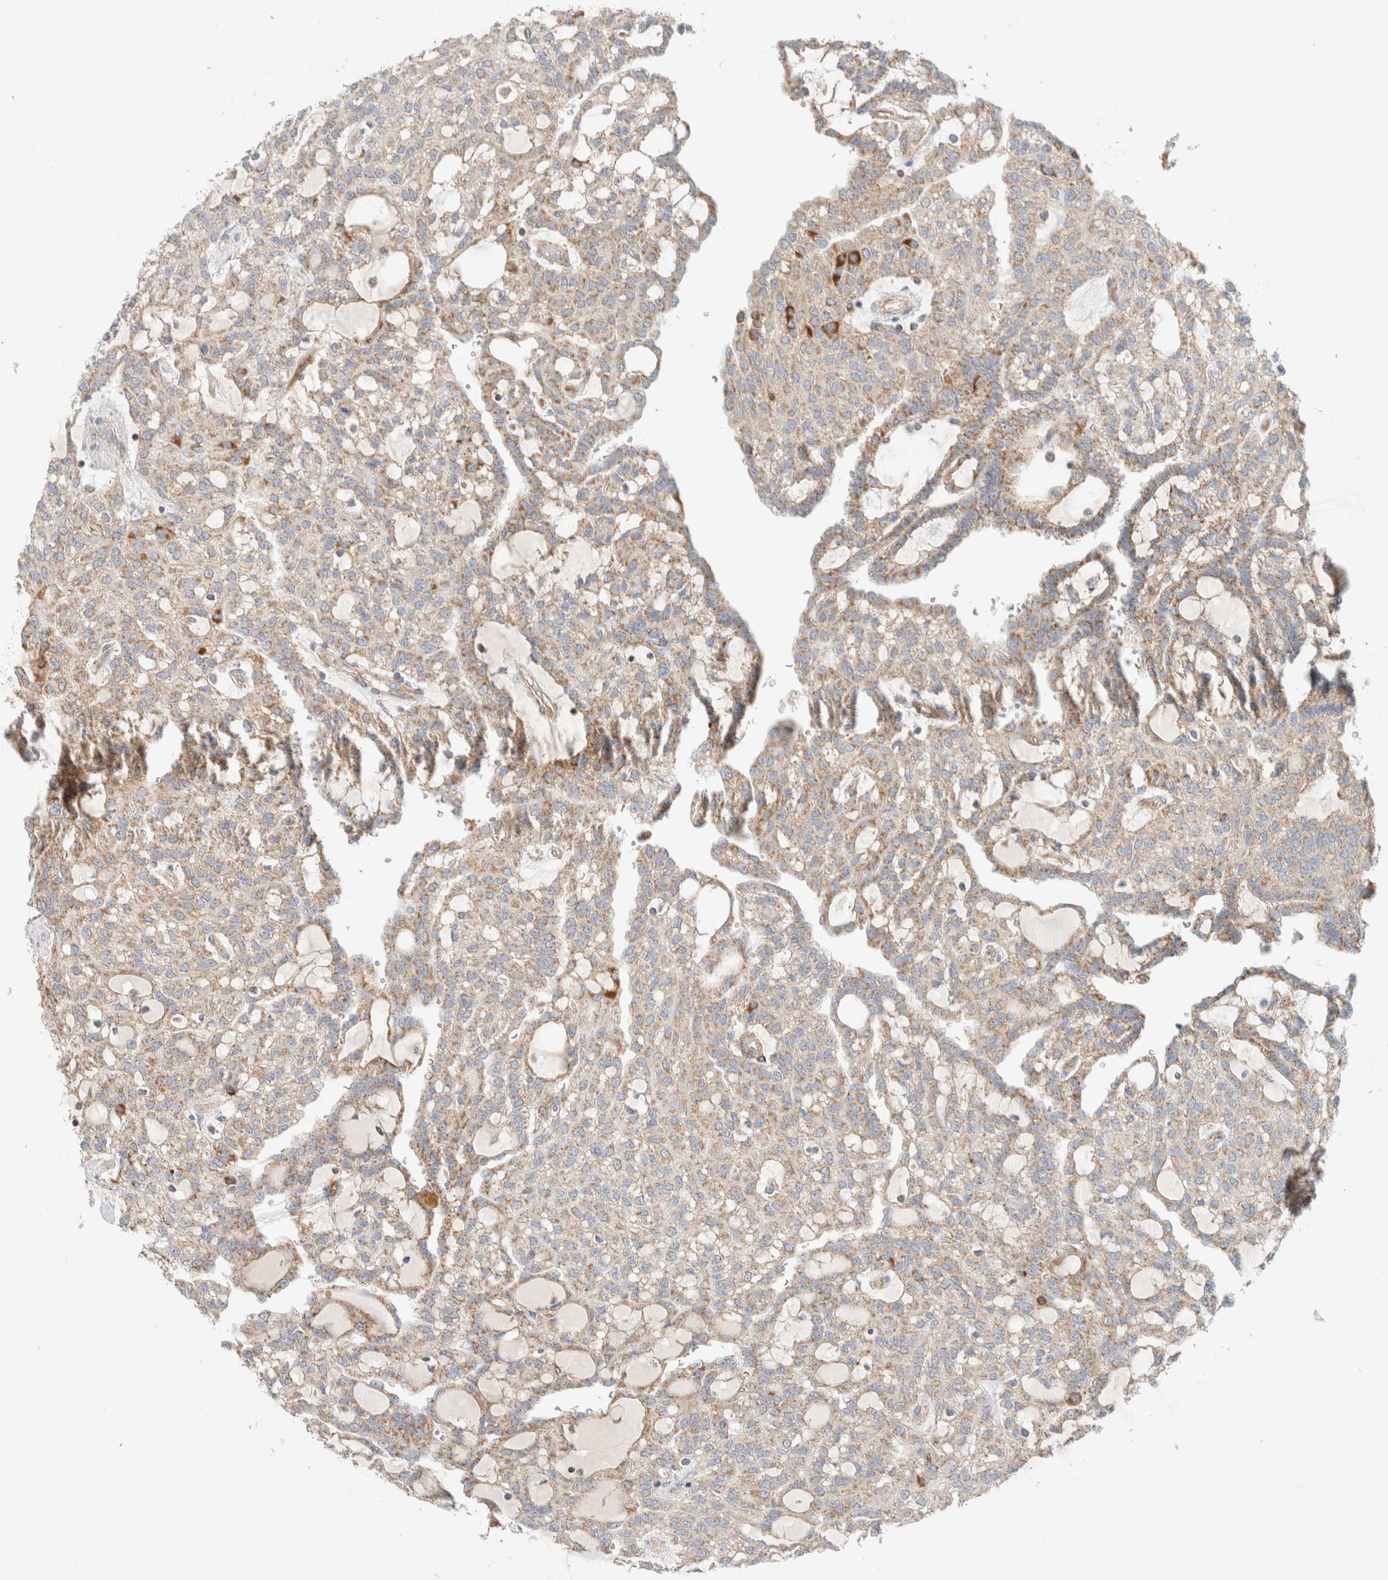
{"staining": {"intensity": "moderate", "quantity": "<25%", "location": "cytoplasmic/membranous"}, "tissue": "renal cancer", "cell_type": "Tumor cells", "image_type": "cancer", "snomed": [{"axis": "morphology", "description": "Adenocarcinoma, NOS"}, {"axis": "topography", "description": "Kidney"}], "caption": "Human renal cancer (adenocarcinoma) stained with a protein marker reveals moderate staining in tumor cells.", "gene": "MRM3", "patient": {"sex": "male", "age": 63}}